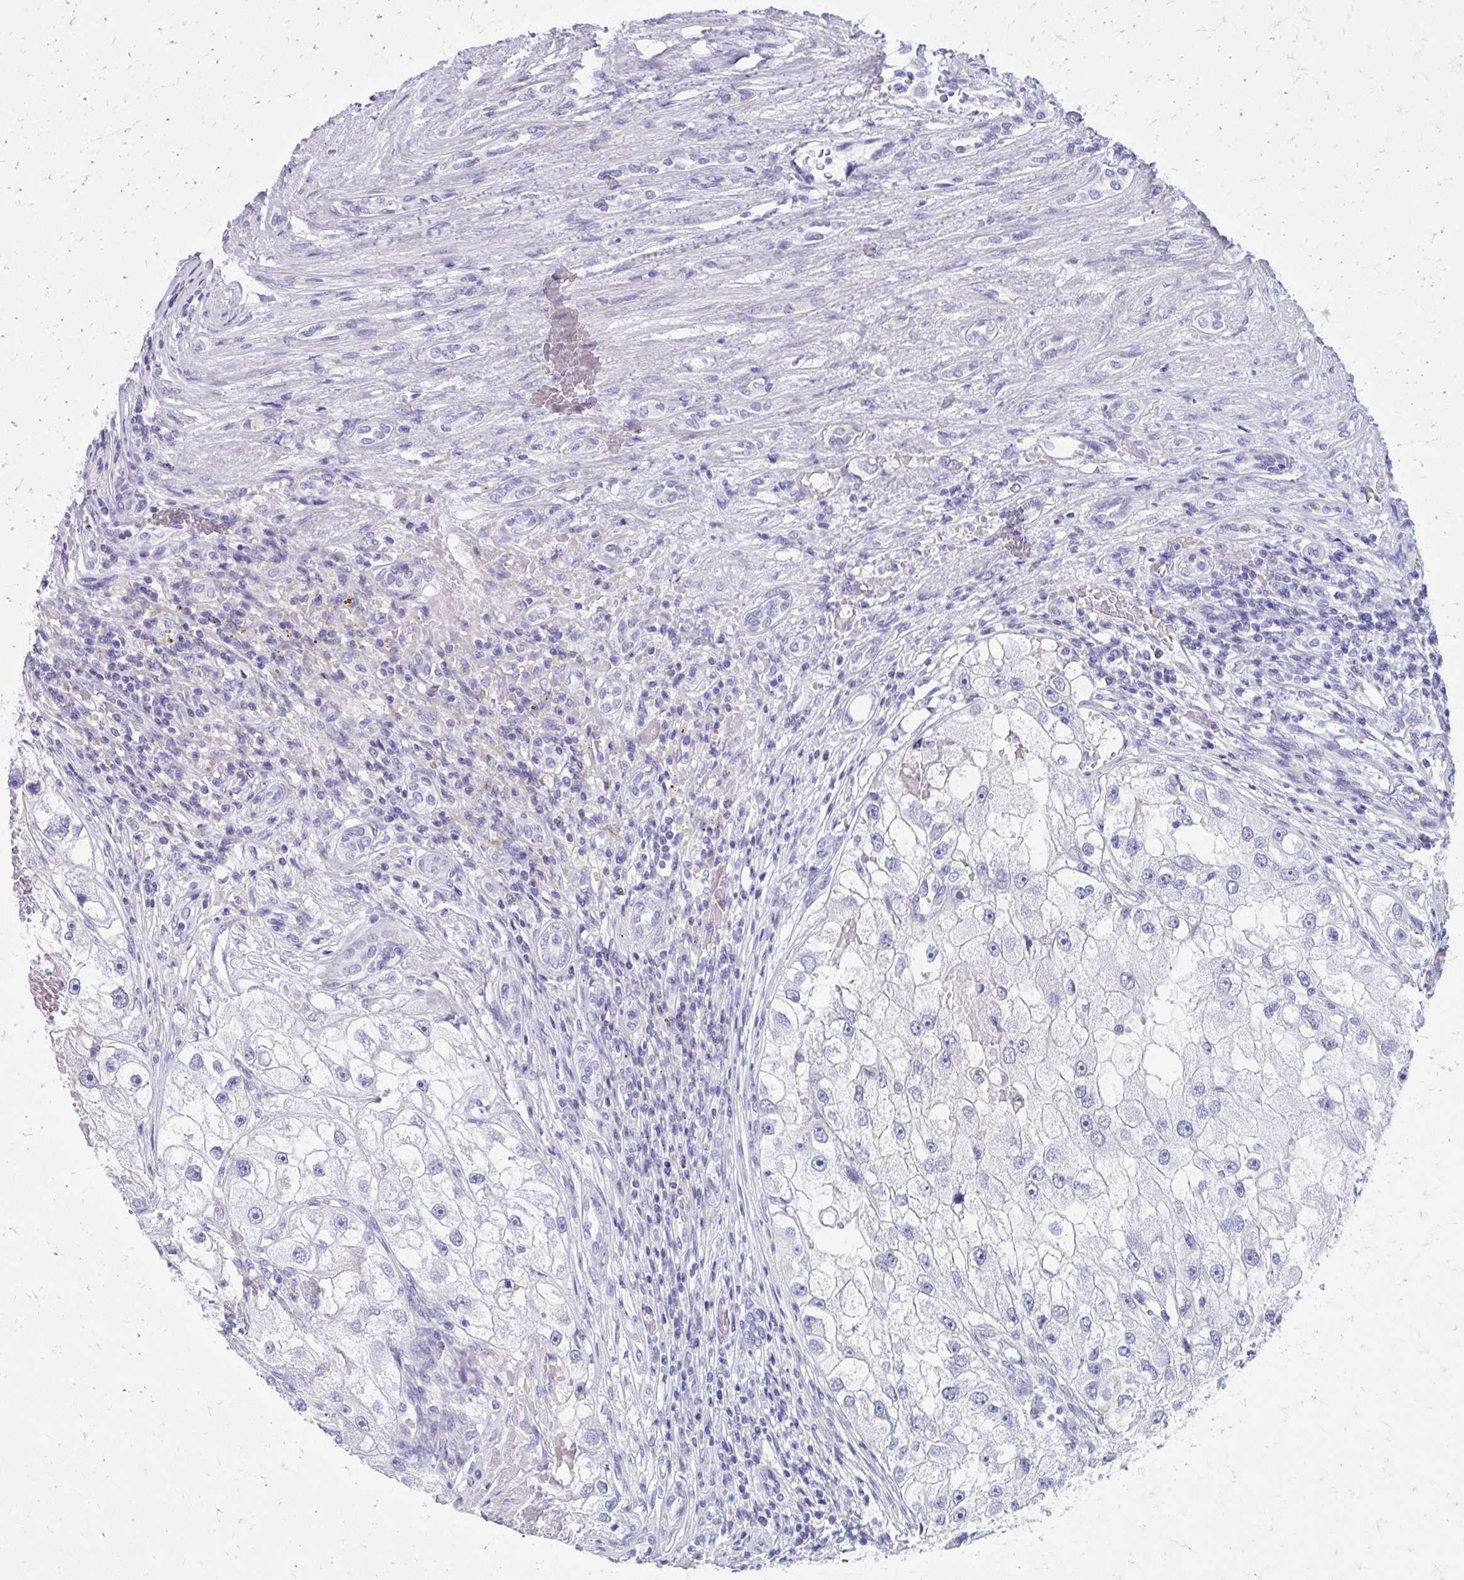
{"staining": {"intensity": "negative", "quantity": "none", "location": "none"}, "tissue": "renal cancer", "cell_type": "Tumor cells", "image_type": "cancer", "snomed": [{"axis": "morphology", "description": "Adenocarcinoma, NOS"}, {"axis": "topography", "description": "Kidney"}], "caption": "Image shows no protein positivity in tumor cells of adenocarcinoma (renal) tissue.", "gene": "MPLKIP", "patient": {"sex": "male", "age": 63}}